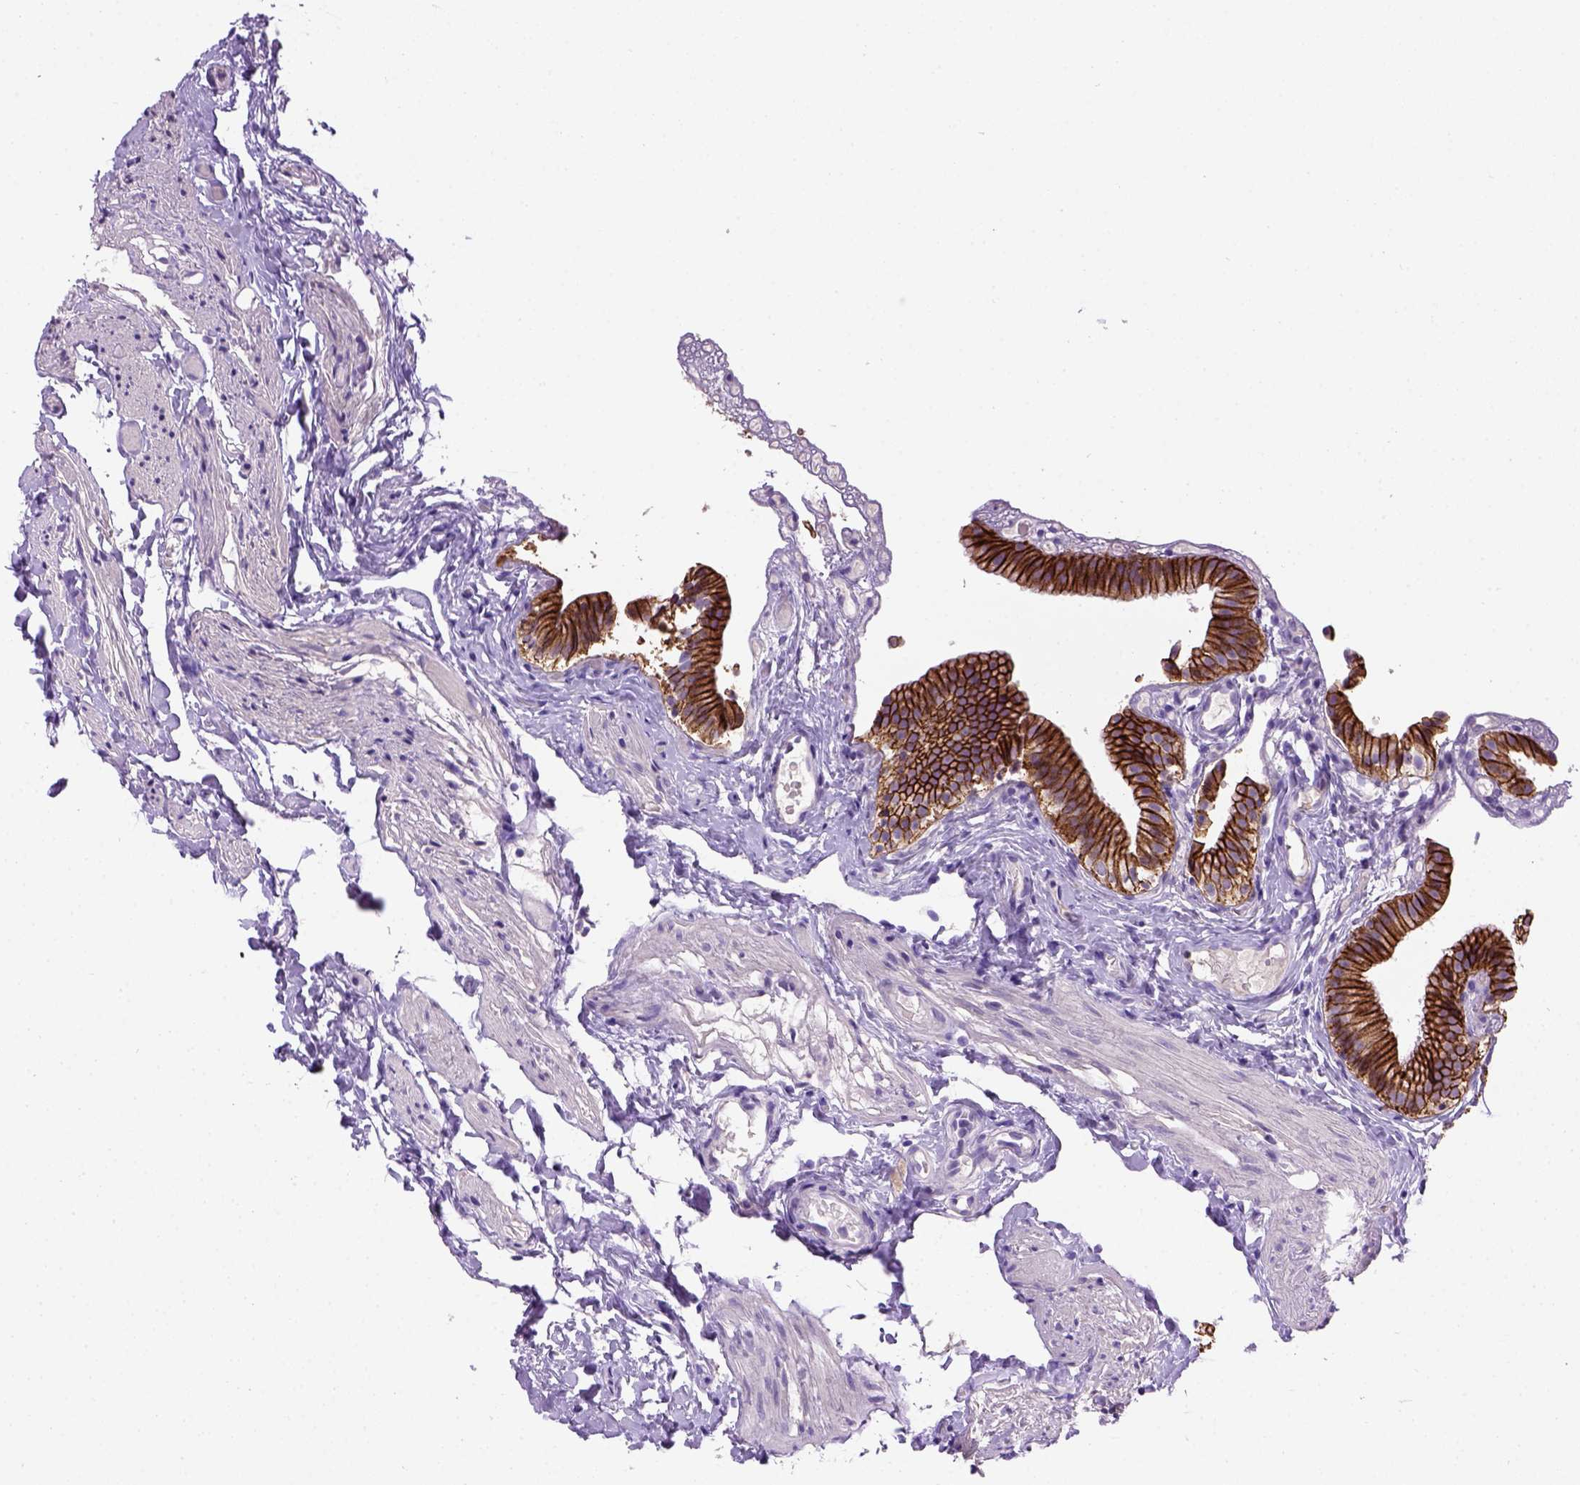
{"staining": {"intensity": "strong", "quantity": ">75%", "location": "cytoplasmic/membranous"}, "tissue": "gallbladder", "cell_type": "Glandular cells", "image_type": "normal", "snomed": [{"axis": "morphology", "description": "Normal tissue, NOS"}, {"axis": "topography", "description": "Gallbladder"}], "caption": "Human gallbladder stained for a protein (brown) reveals strong cytoplasmic/membranous positive positivity in approximately >75% of glandular cells.", "gene": "CDH1", "patient": {"sex": "female", "age": 47}}